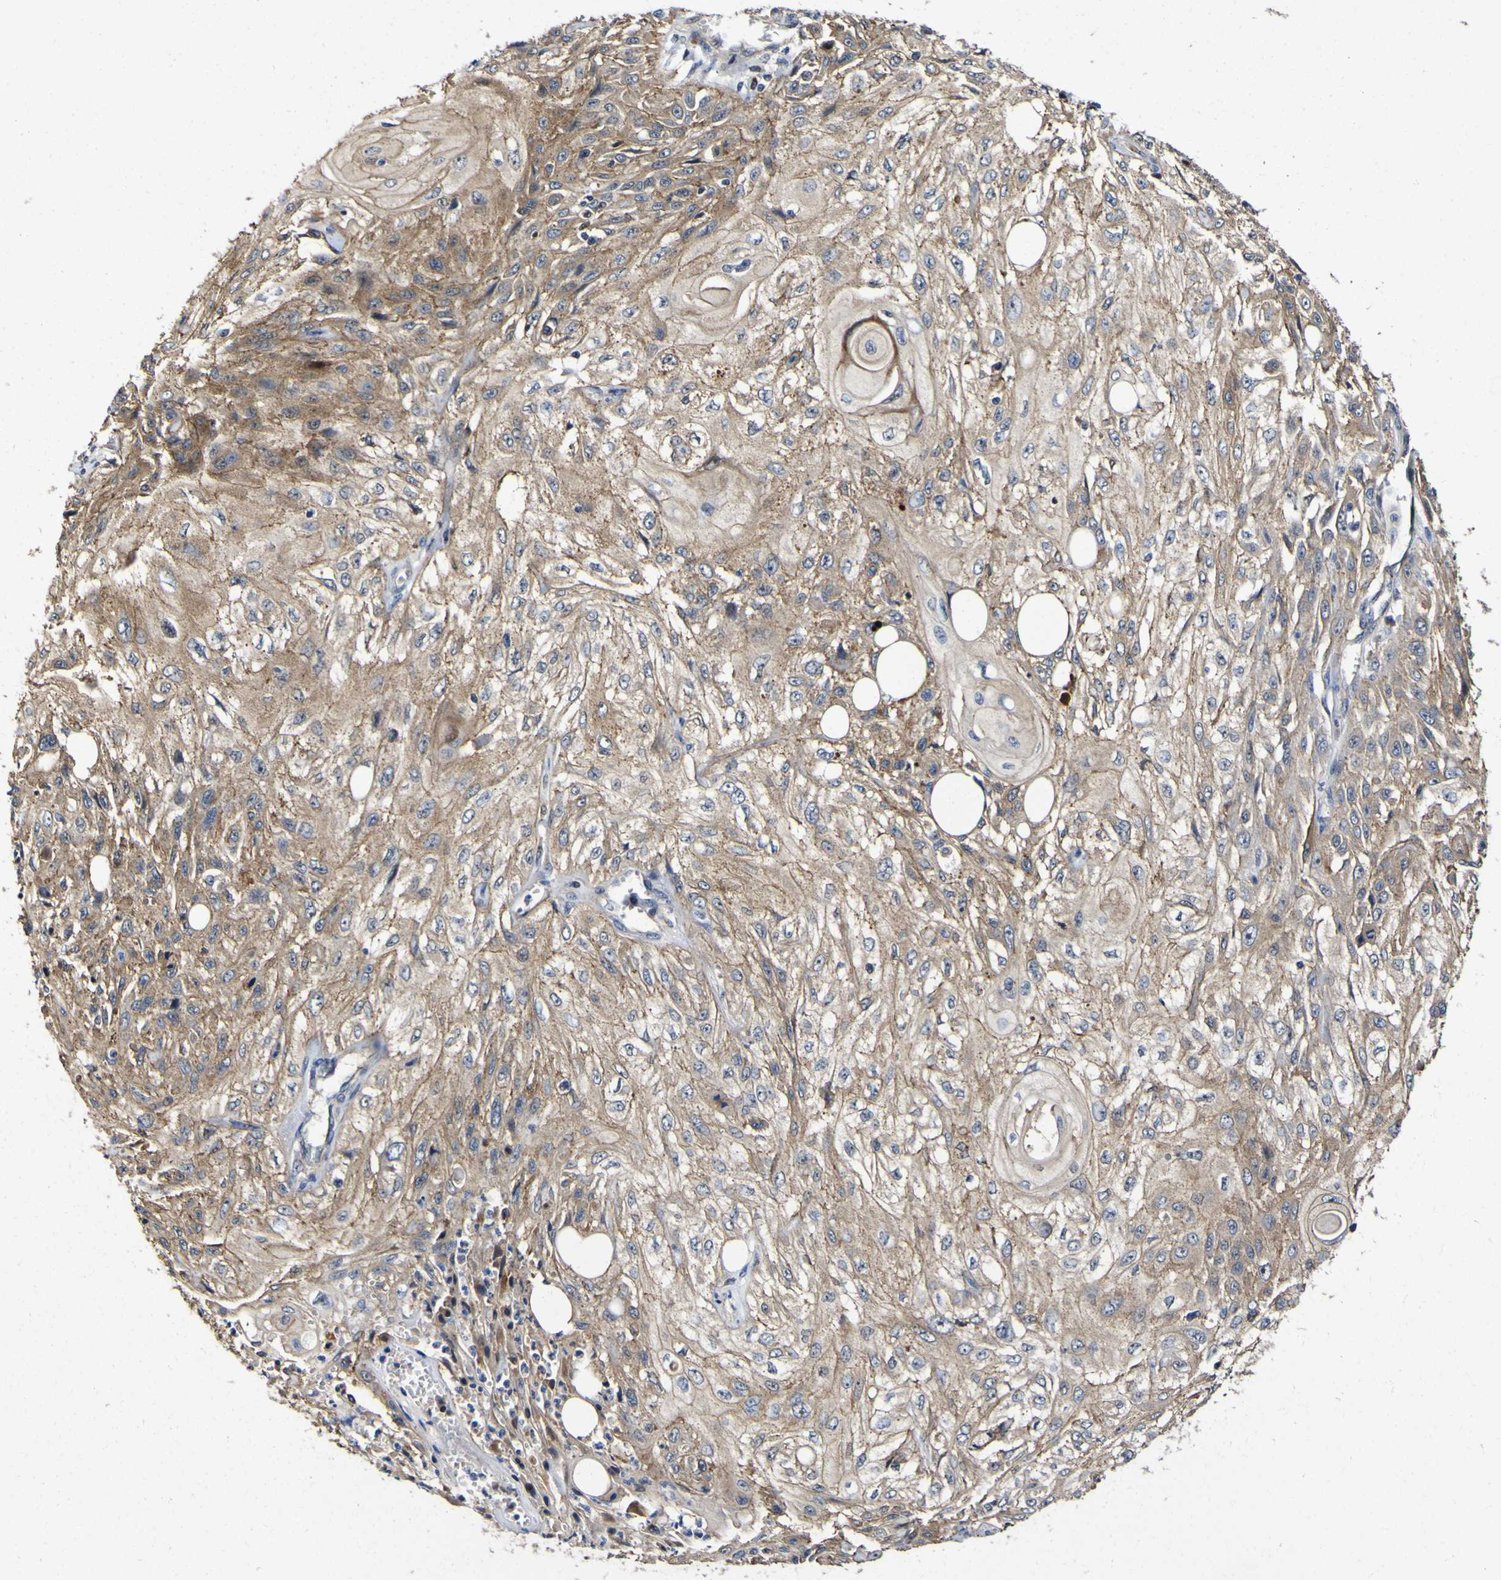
{"staining": {"intensity": "weak", "quantity": ">75%", "location": "cytoplasmic/membranous"}, "tissue": "skin cancer", "cell_type": "Tumor cells", "image_type": "cancer", "snomed": [{"axis": "morphology", "description": "Squamous cell carcinoma, NOS"}, {"axis": "topography", "description": "Skin"}], "caption": "A brown stain highlights weak cytoplasmic/membranous expression of a protein in human skin cancer tumor cells.", "gene": "CCL2", "patient": {"sex": "male", "age": 75}}